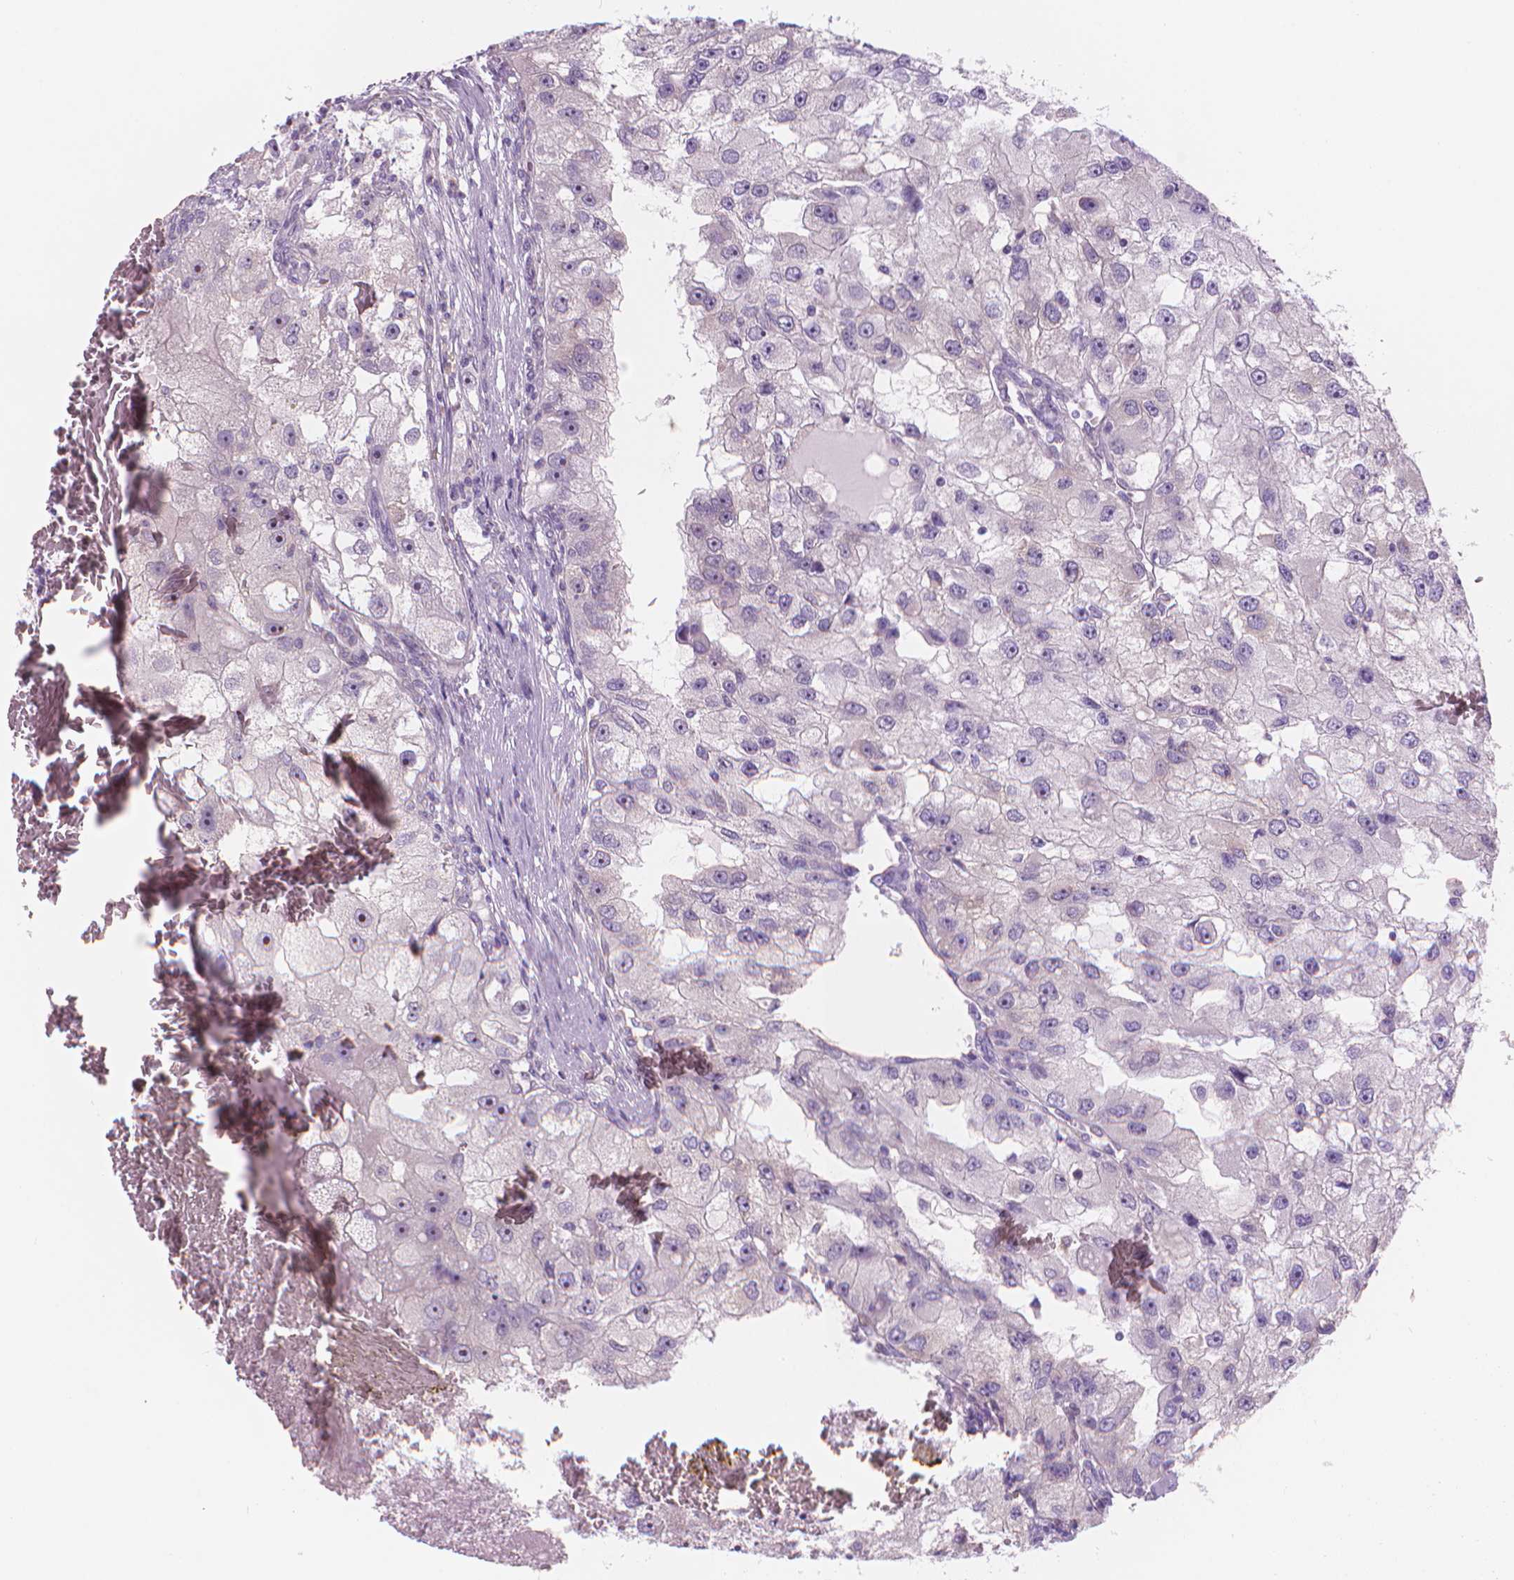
{"staining": {"intensity": "negative", "quantity": "none", "location": "none"}, "tissue": "renal cancer", "cell_type": "Tumor cells", "image_type": "cancer", "snomed": [{"axis": "morphology", "description": "Adenocarcinoma, NOS"}, {"axis": "topography", "description": "Kidney"}], "caption": "High power microscopy micrograph of an IHC micrograph of renal adenocarcinoma, revealing no significant expression in tumor cells.", "gene": "ENSG00000187186", "patient": {"sex": "male", "age": 63}}